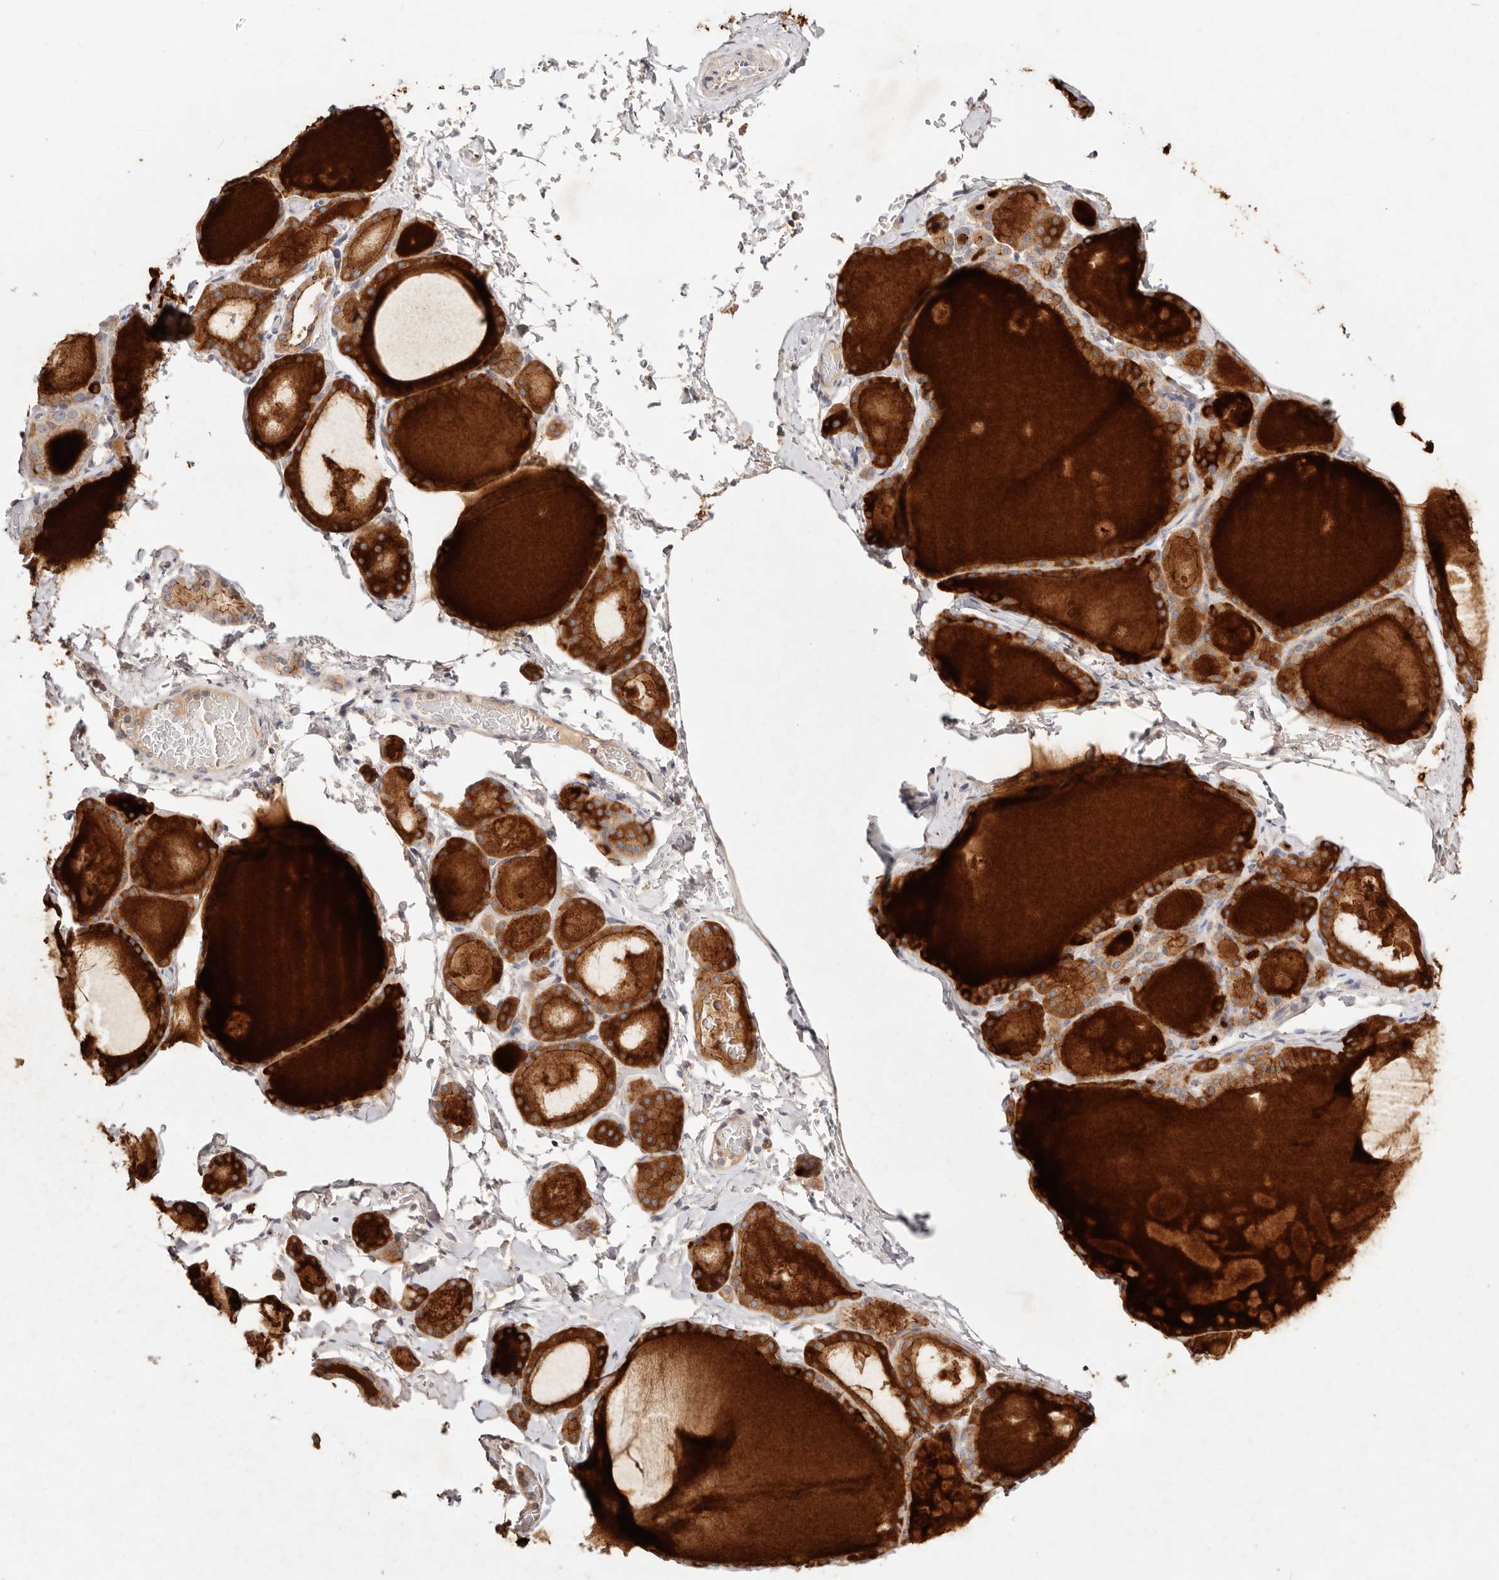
{"staining": {"intensity": "moderate", "quantity": ">75%", "location": "cytoplasmic/membranous"}, "tissue": "thyroid gland", "cell_type": "Glandular cells", "image_type": "normal", "snomed": [{"axis": "morphology", "description": "Normal tissue, NOS"}, {"axis": "topography", "description": "Thyroid gland"}], "caption": "Unremarkable thyroid gland displays moderate cytoplasmic/membranous expression in about >75% of glandular cells, visualized by immunohistochemistry. (DAB IHC, brown staining for protein, blue staining for nuclei).", "gene": "CXADR", "patient": {"sex": "male", "age": 56}}